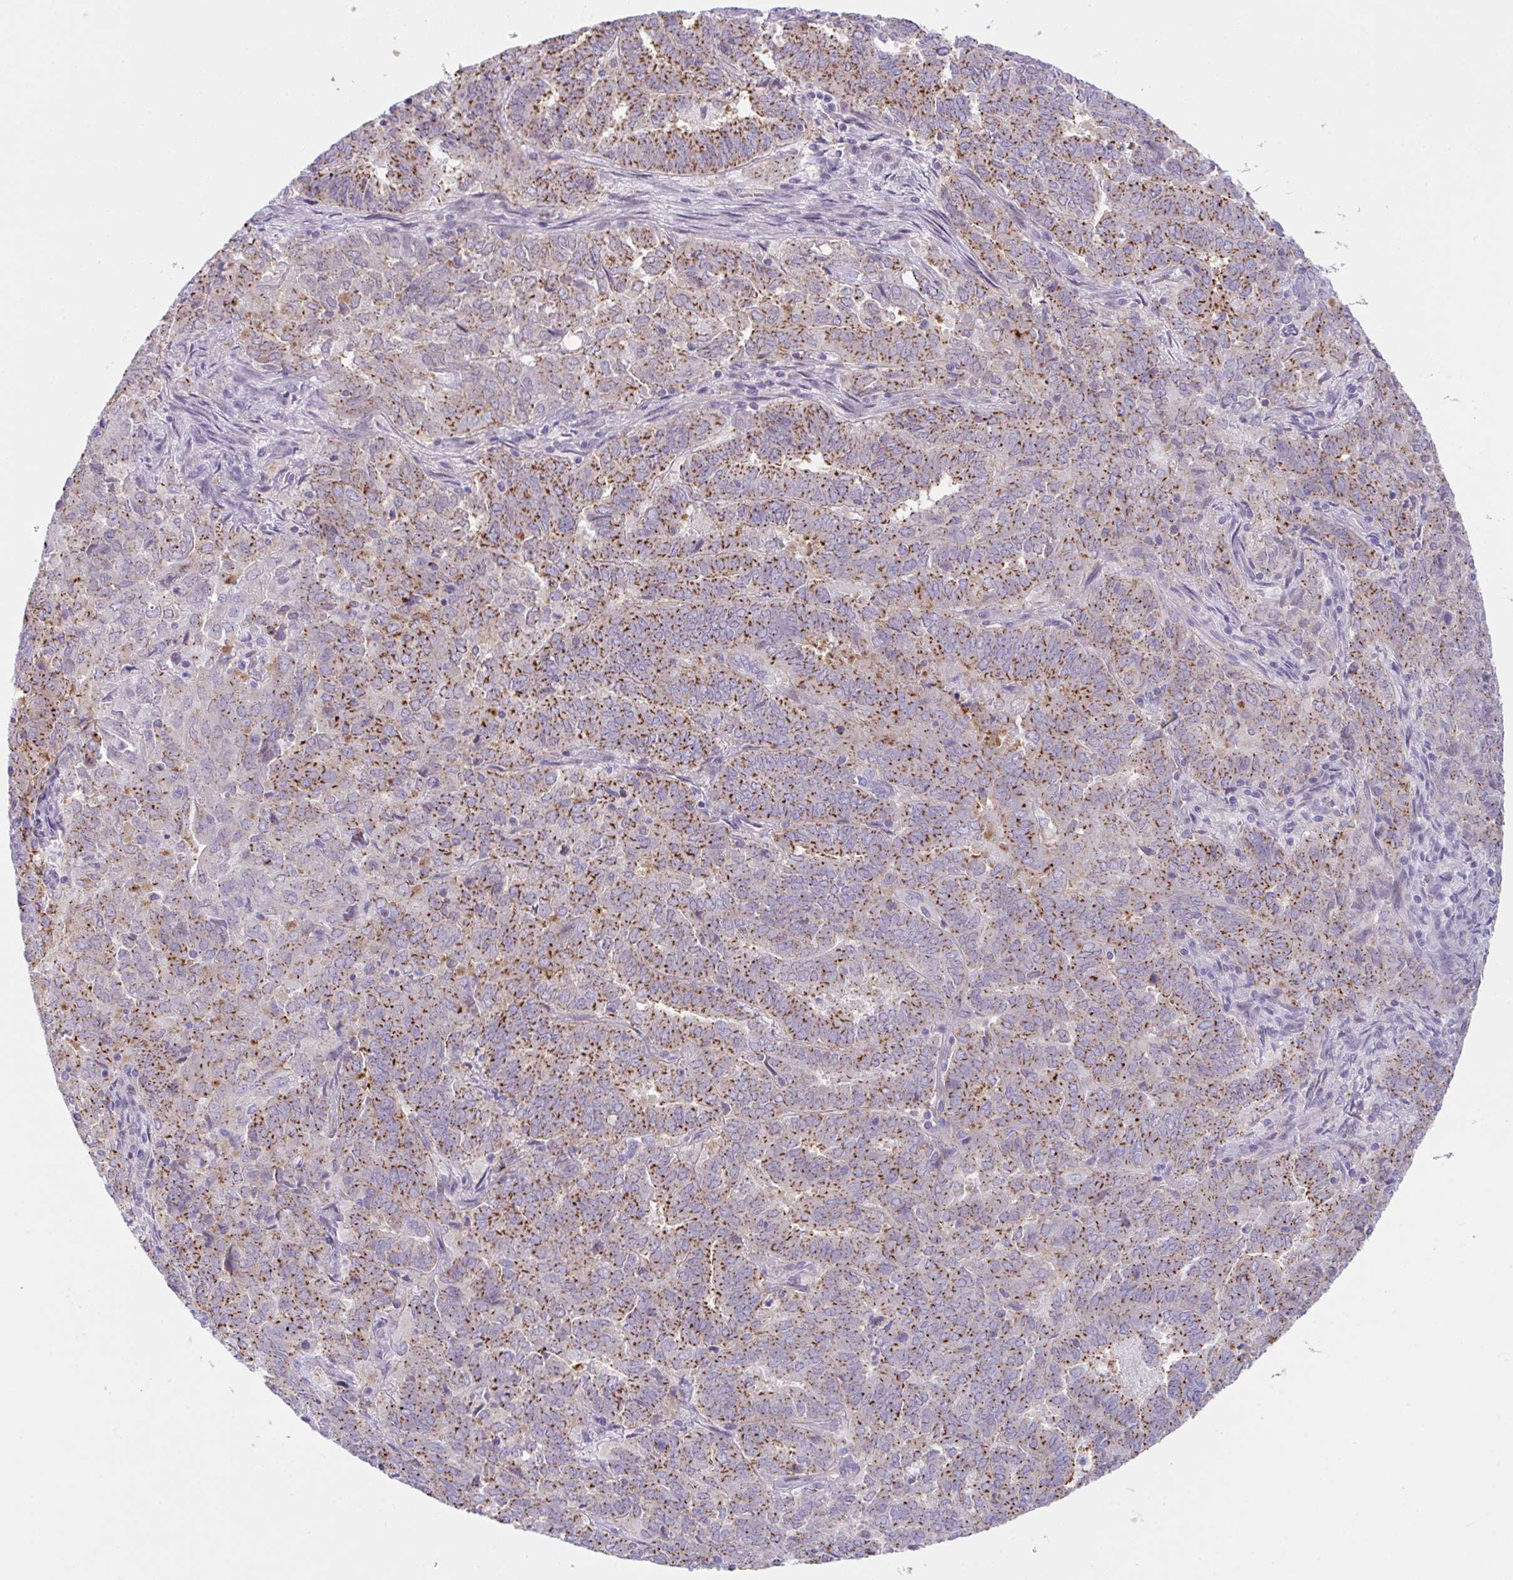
{"staining": {"intensity": "moderate", "quantity": "25%-75%", "location": "cytoplasmic/membranous"}, "tissue": "endometrial cancer", "cell_type": "Tumor cells", "image_type": "cancer", "snomed": [{"axis": "morphology", "description": "Adenocarcinoma, NOS"}, {"axis": "topography", "description": "Endometrium"}], "caption": "Immunohistochemistry (IHC) micrograph of neoplastic tissue: human endometrial adenocarcinoma stained using IHC exhibits medium levels of moderate protein expression localized specifically in the cytoplasmic/membranous of tumor cells, appearing as a cytoplasmic/membranous brown color.", "gene": "ZBED3", "patient": {"sex": "female", "age": 72}}